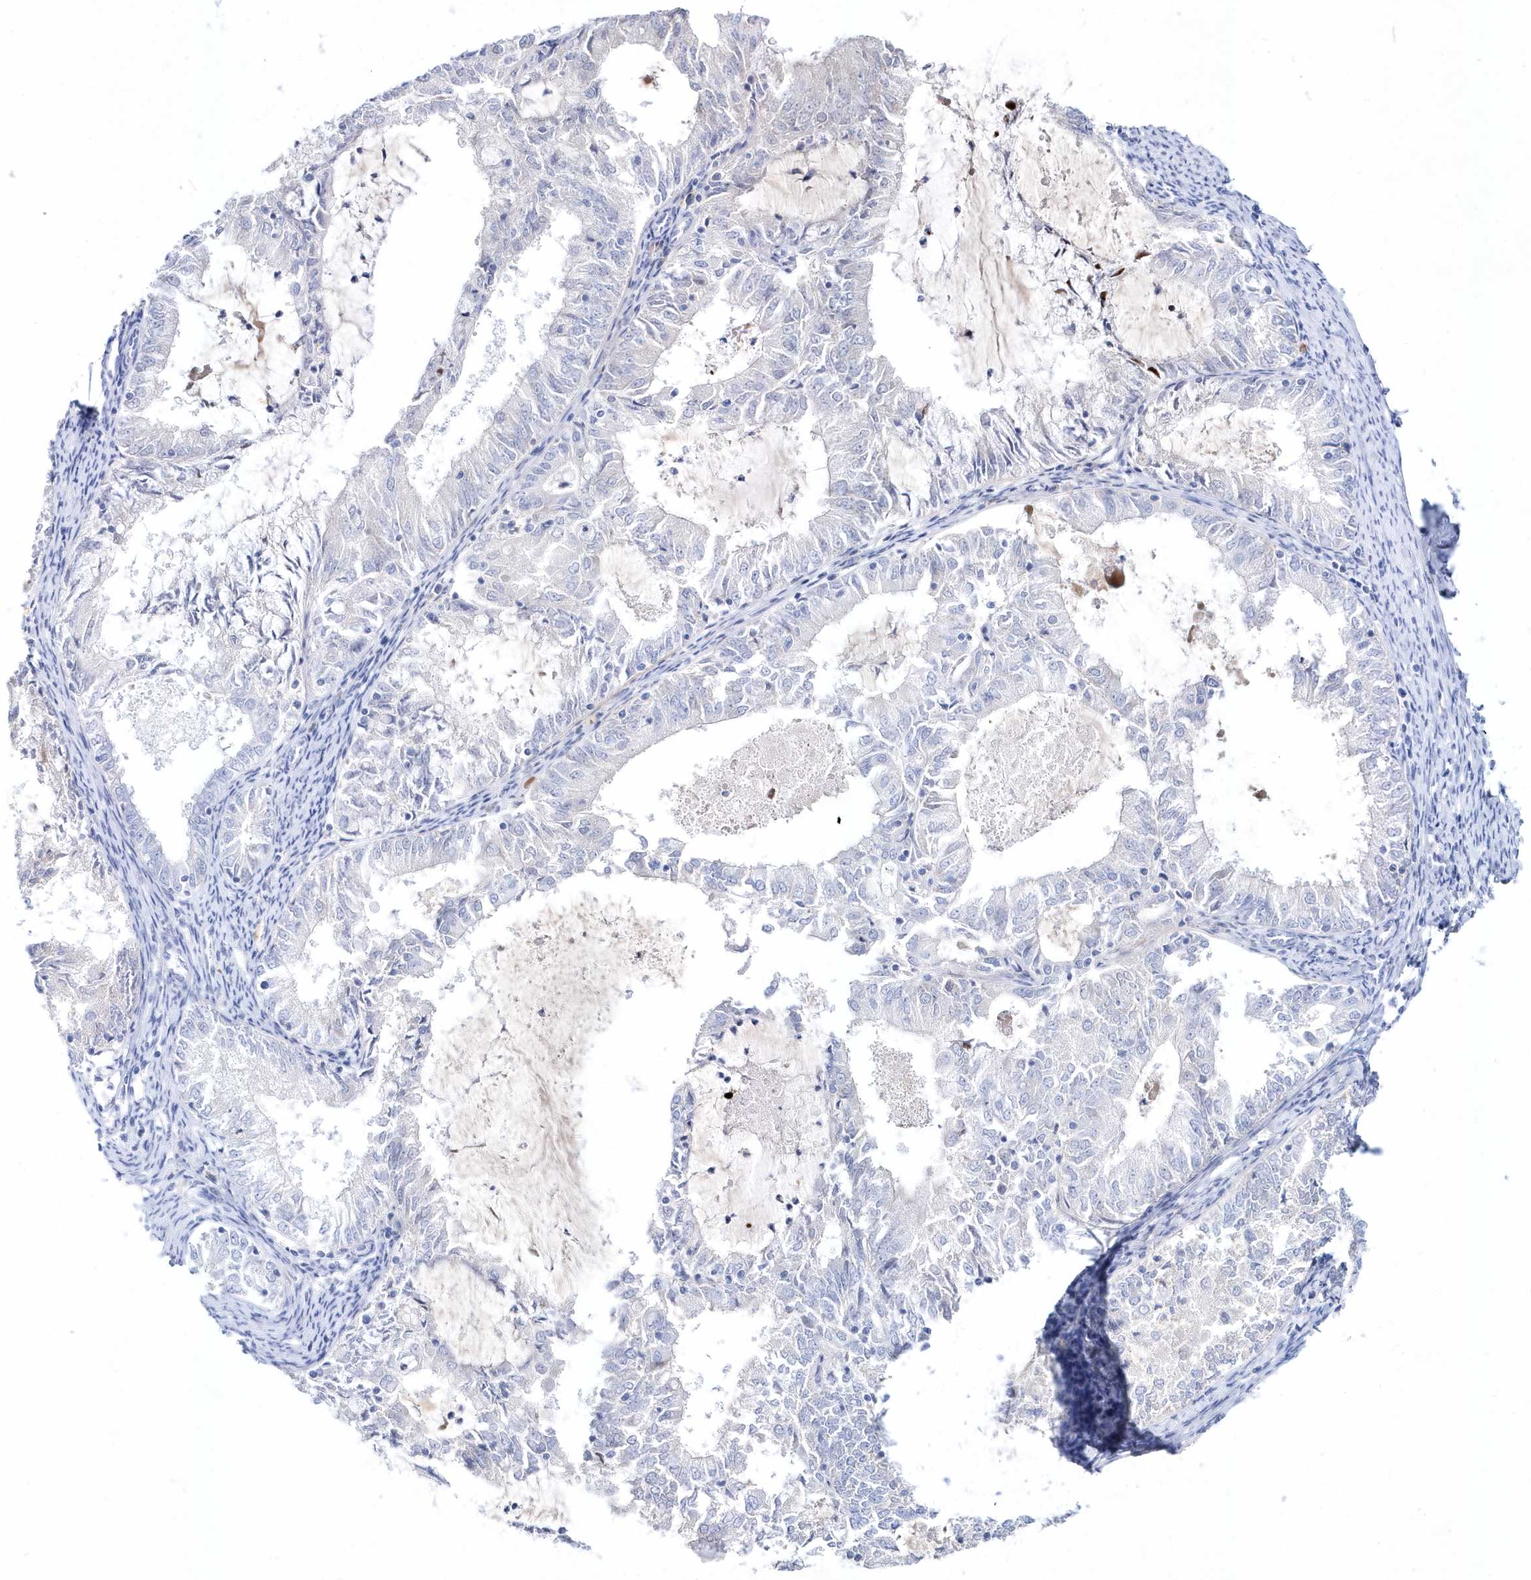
{"staining": {"intensity": "negative", "quantity": "none", "location": "none"}, "tissue": "endometrial cancer", "cell_type": "Tumor cells", "image_type": "cancer", "snomed": [{"axis": "morphology", "description": "Adenocarcinoma, NOS"}, {"axis": "topography", "description": "Endometrium"}], "caption": "This is a histopathology image of immunohistochemistry (IHC) staining of endometrial cancer (adenocarcinoma), which shows no staining in tumor cells. The staining was performed using DAB to visualize the protein expression in brown, while the nuclei were stained in blue with hematoxylin (Magnification: 20x).", "gene": "SPINK7", "patient": {"sex": "female", "age": 57}}